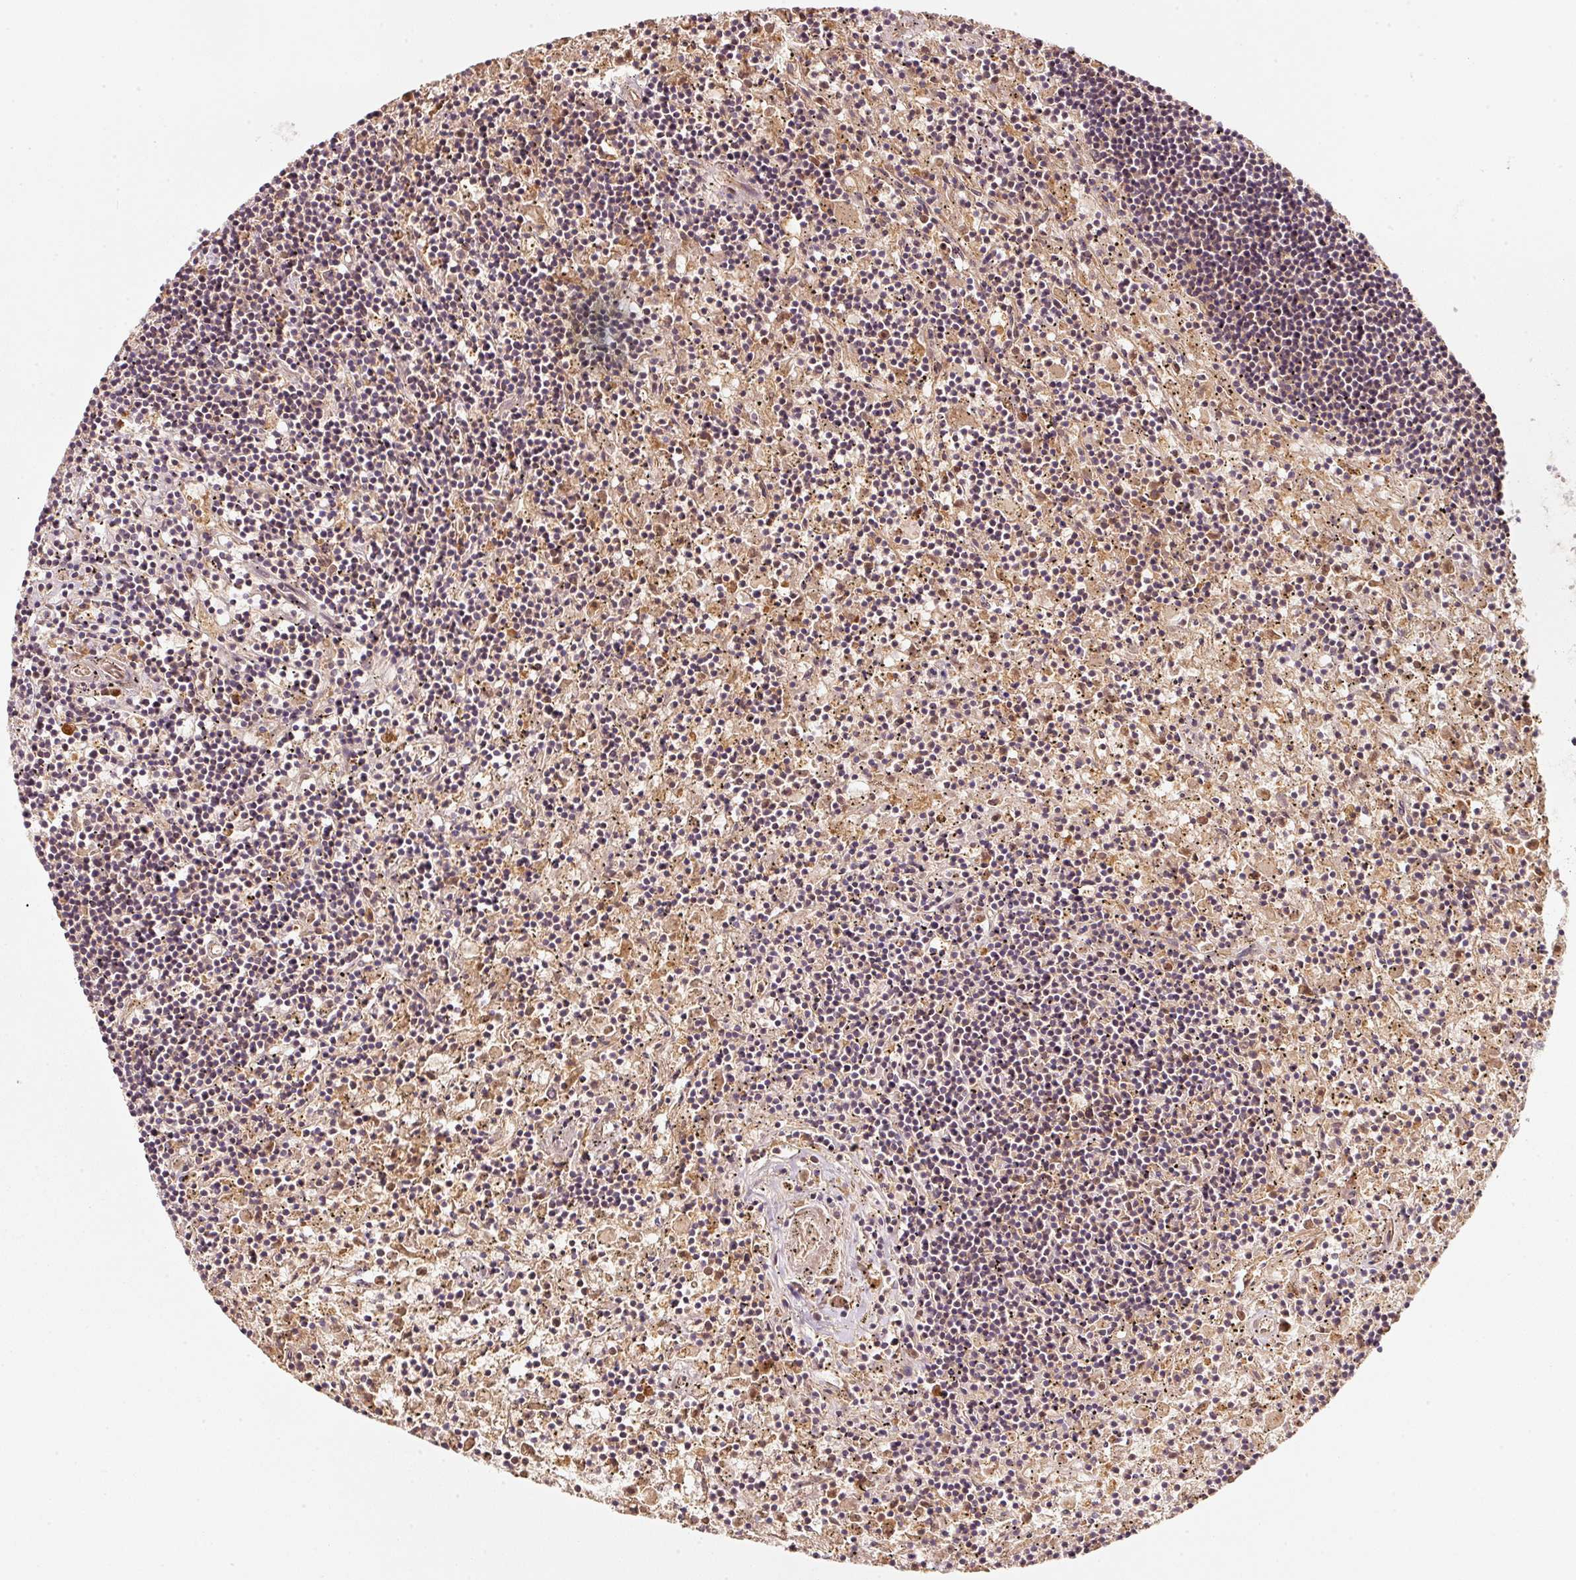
{"staining": {"intensity": "weak", "quantity": "<25%", "location": "cytoplasmic/membranous"}, "tissue": "lymphoma", "cell_type": "Tumor cells", "image_type": "cancer", "snomed": [{"axis": "morphology", "description": "Malignant lymphoma, non-Hodgkin's type, Low grade"}, {"axis": "topography", "description": "Spleen"}], "caption": "A high-resolution micrograph shows immunohistochemistry (IHC) staining of low-grade malignant lymphoma, non-Hodgkin's type, which reveals no significant positivity in tumor cells. The staining was performed using DAB (3,3'-diaminobenzidine) to visualize the protein expression in brown, while the nuclei were stained in blue with hematoxylin (Magnification: 20x).", "gene": "RRAS2", "patient": {"sex": "male", "age": 76}}